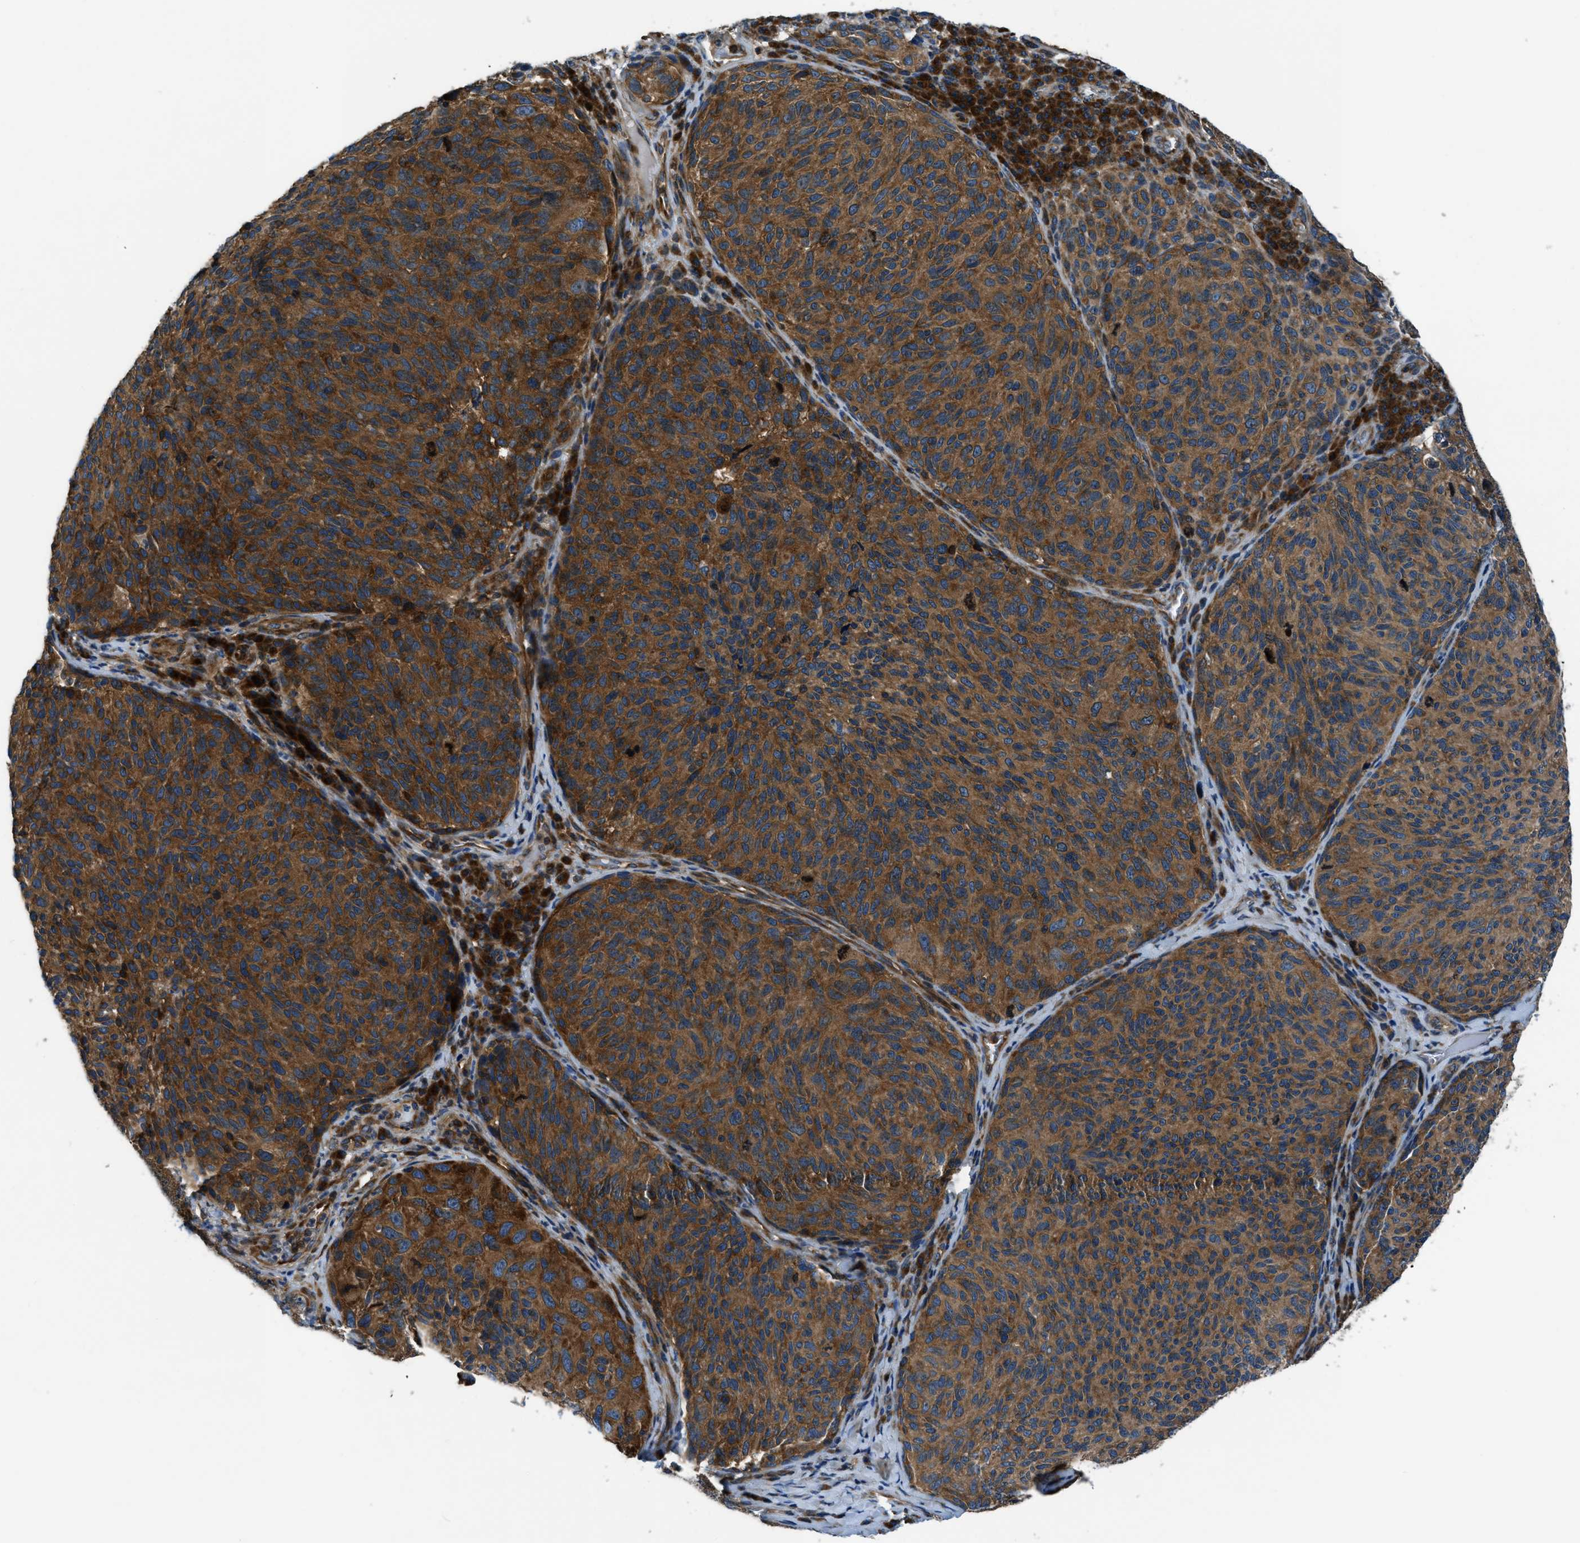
{"staining": {"intensity": "strong", "quantity": ">75%", "location": "cytoplasmic/membranous"}, "tissue": "melanoma", "cell_type": "Tumor cells", "image_type": "cancer", "snomed": [{"axis": "morphology", "description": "Malignant melanoma, NOS"}, {"axis": "topography", "description": "Skin"}], "caption": "Strong cytoplasmic/membranous expression for a protein is identified in approximately >75% of tumor cells of melanoma using immunohistochemistry (IHC).", "gene": "ARFGAP2", "patient": {"sex": "female", "age": 73}}